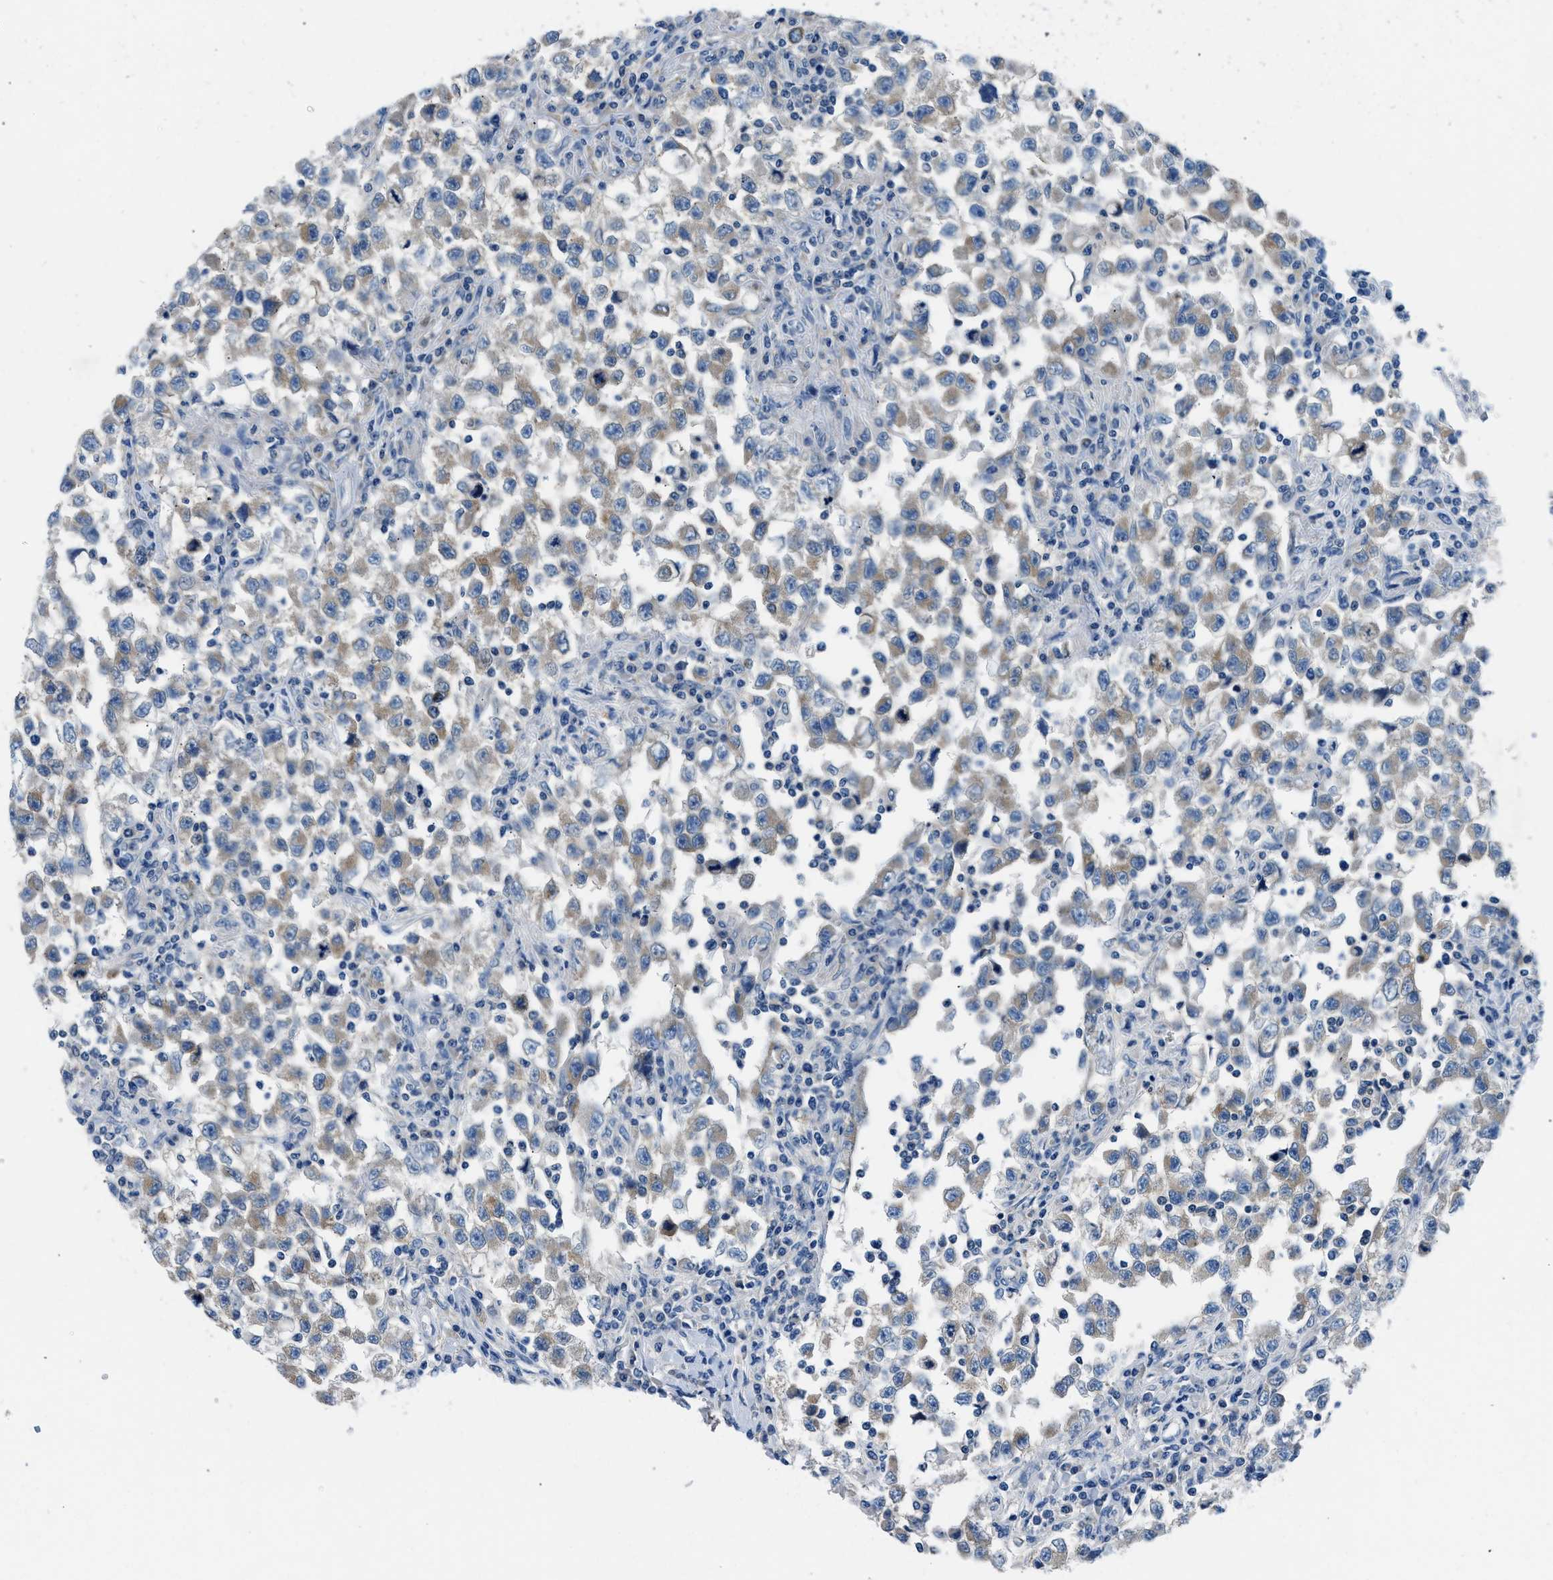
{"staining": {"intensity": "weak", "quantity": "25%-75%", "location": "cytoplasmic/membranous"}, "tissue": "testis cancer", "cell_type": "Tumor cells", "image_type": "cancer", "snomed": [{"axis": "morphology", "description": "Carcinoma, Embryonal, NOS"}, {"axis": "topography", "description": "Testis"}], "caption": "Tumor cells demonstrate weak cytoplasmic/membranous expression in approximately 25%-75% of cells in testis cancer.", "gene": "BNC2", "patient": {"sex": "male", "age": 21}}